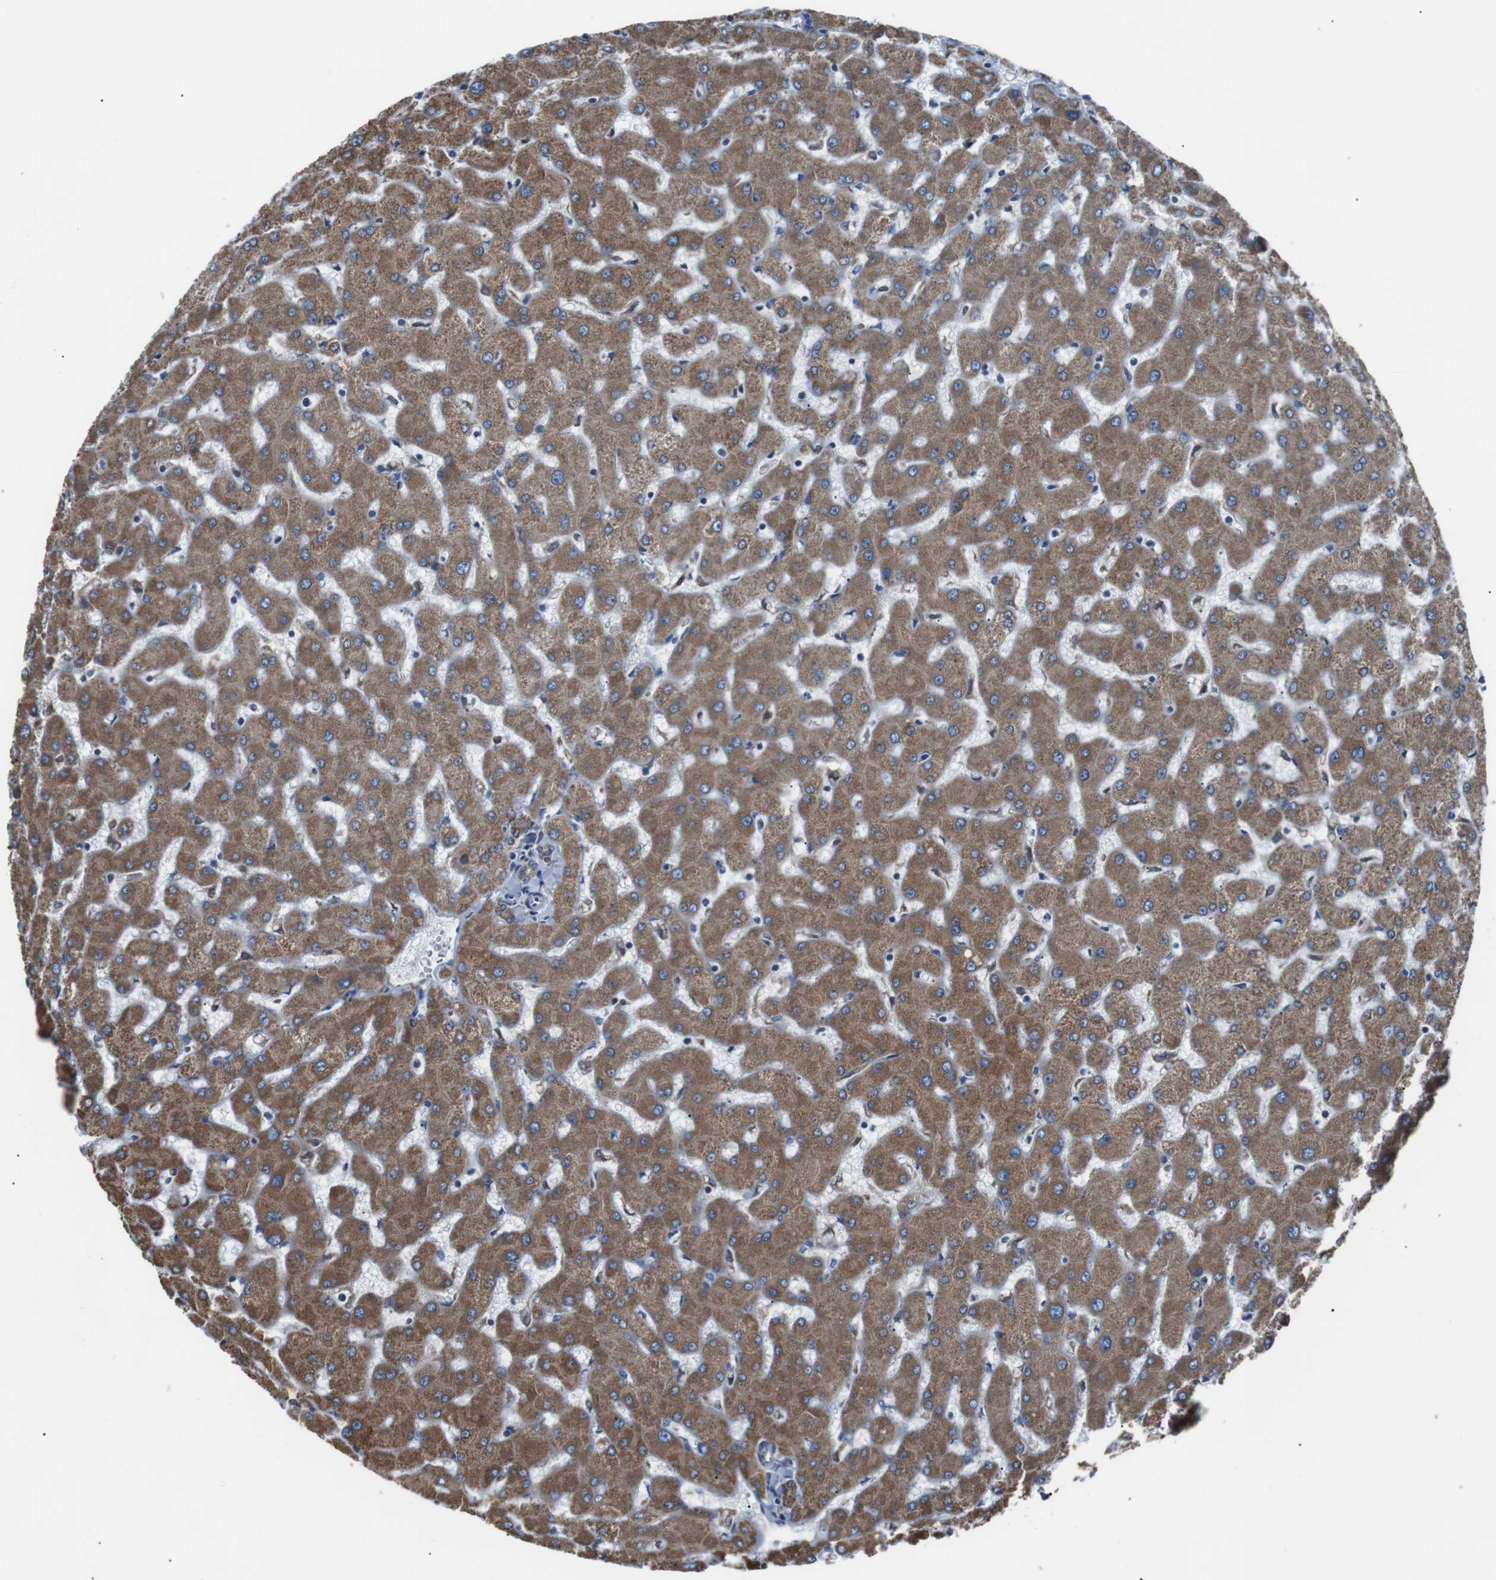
{"staining": {"intensity": "moderate", "quantity": ">75%", "location": "cytoplasmic/membranous"}, "tissue": "liver", "cell_type": "Cholangiocytes", "image_type": "normal", "snomed": [{"axis": "morphology", "description": "Normal tissue, NOS"}, {"axis": "topography", "description": "Liver"}], "caption": "Immunohistochemistry (IHC) photomicrograph of normal liver: human liver stained using IHC displays medium levels of moderate protein expression localized specifically in the cytoplasmic/membranous of cholangiocytes, appearing as a cytoplasmic/membranous brown color.", "gene": "CISD2", "patient": {"sex": "female", "age": 63}}